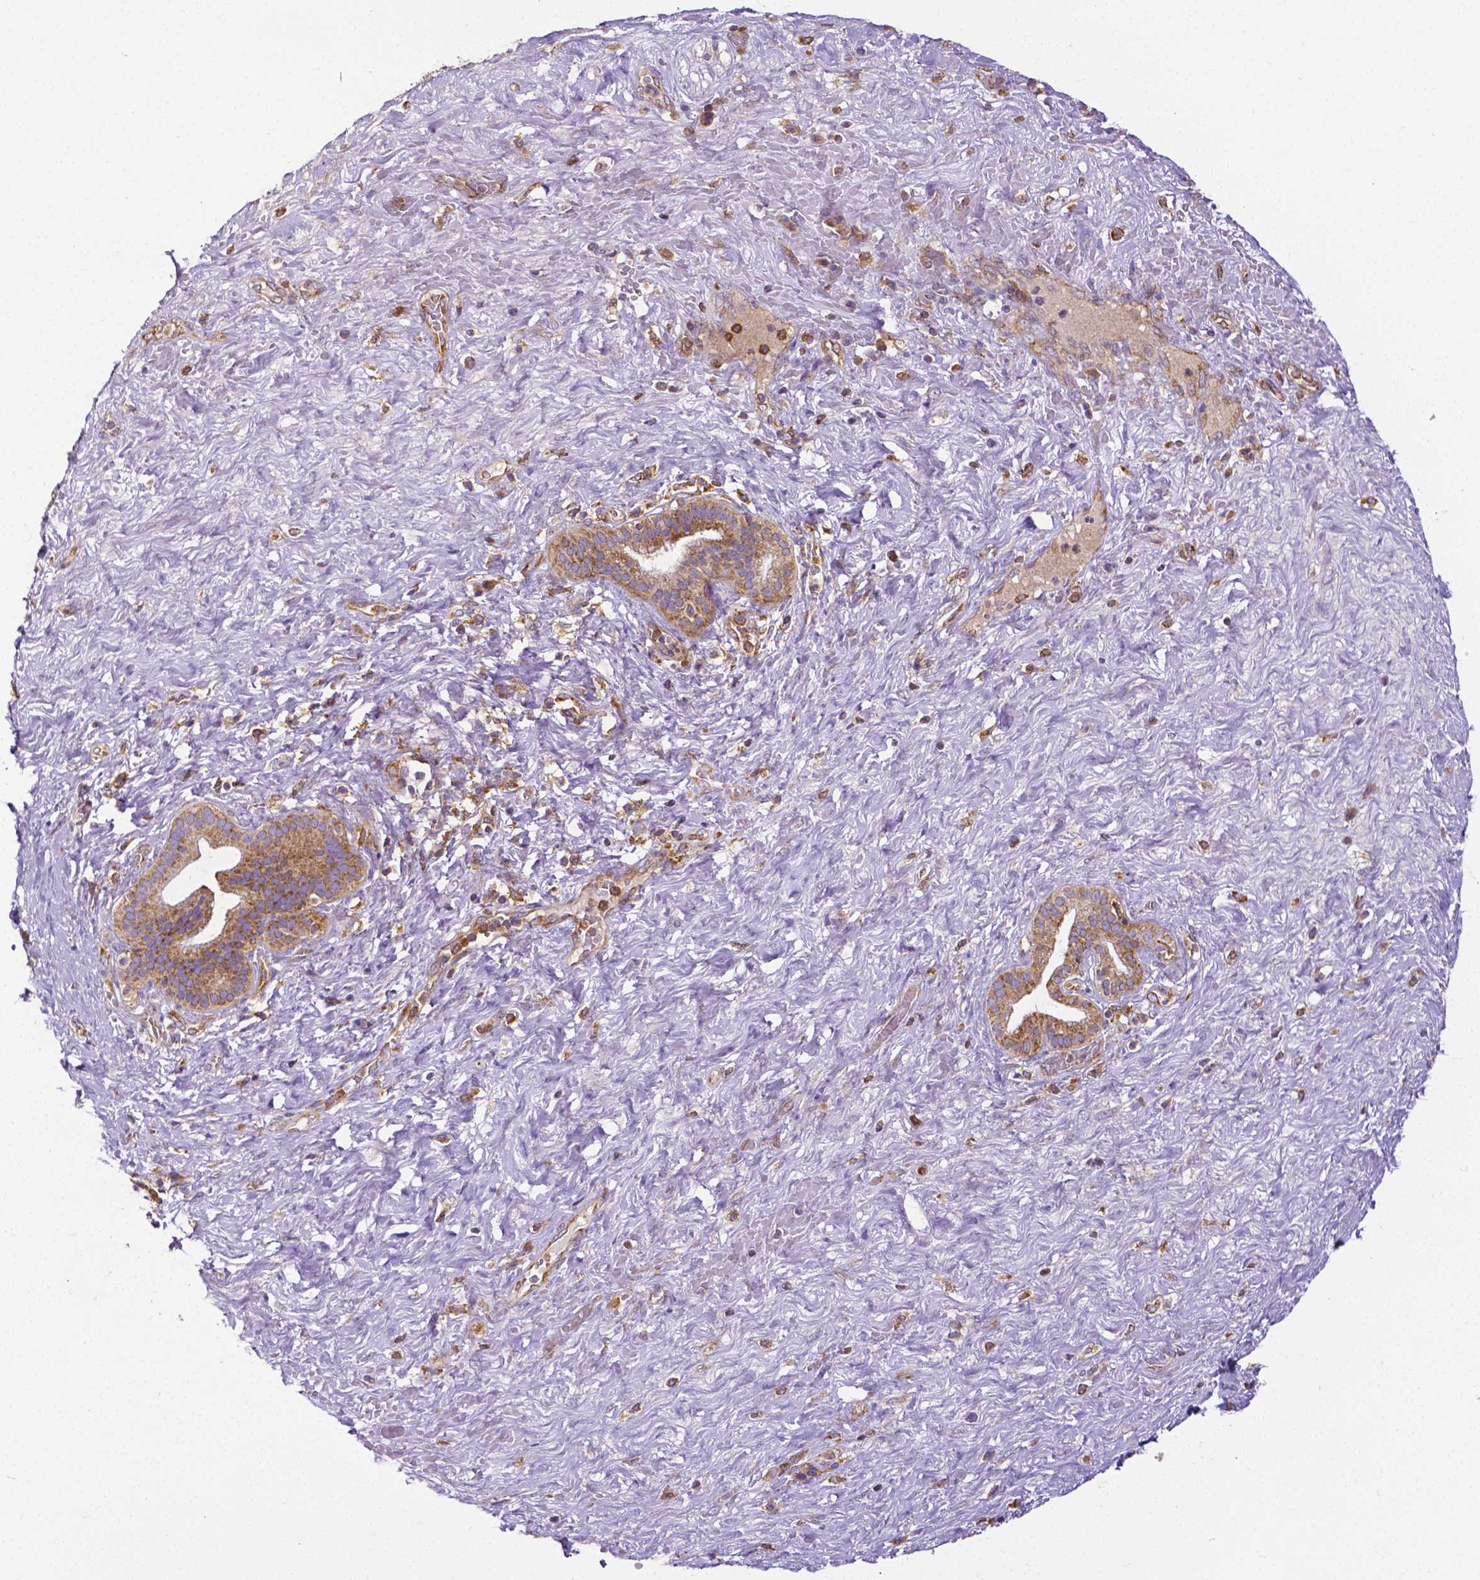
{"staining": {"intensity": "moderate", "quantity": ">75%", "location": "cytoplasmic/membranous"}, "tissue": "pancreatic cancer", "cell_type": "Tumor cells", "image_type": "cancer", "snomed": [{"axis": "morphology", "description": "Adenocarcinoma, NOS"}, {"axis": "topography", "description": "Pancreas"}], "caption": "Human pancreatic cancer (adenocarcinoma) stained with a brown dye reveals moderate cytoplasmic/membranous positive positivity in about >75% of tumor cells.", "gene": "DICER1", "patient": {"sex": "male", "age": 44}}